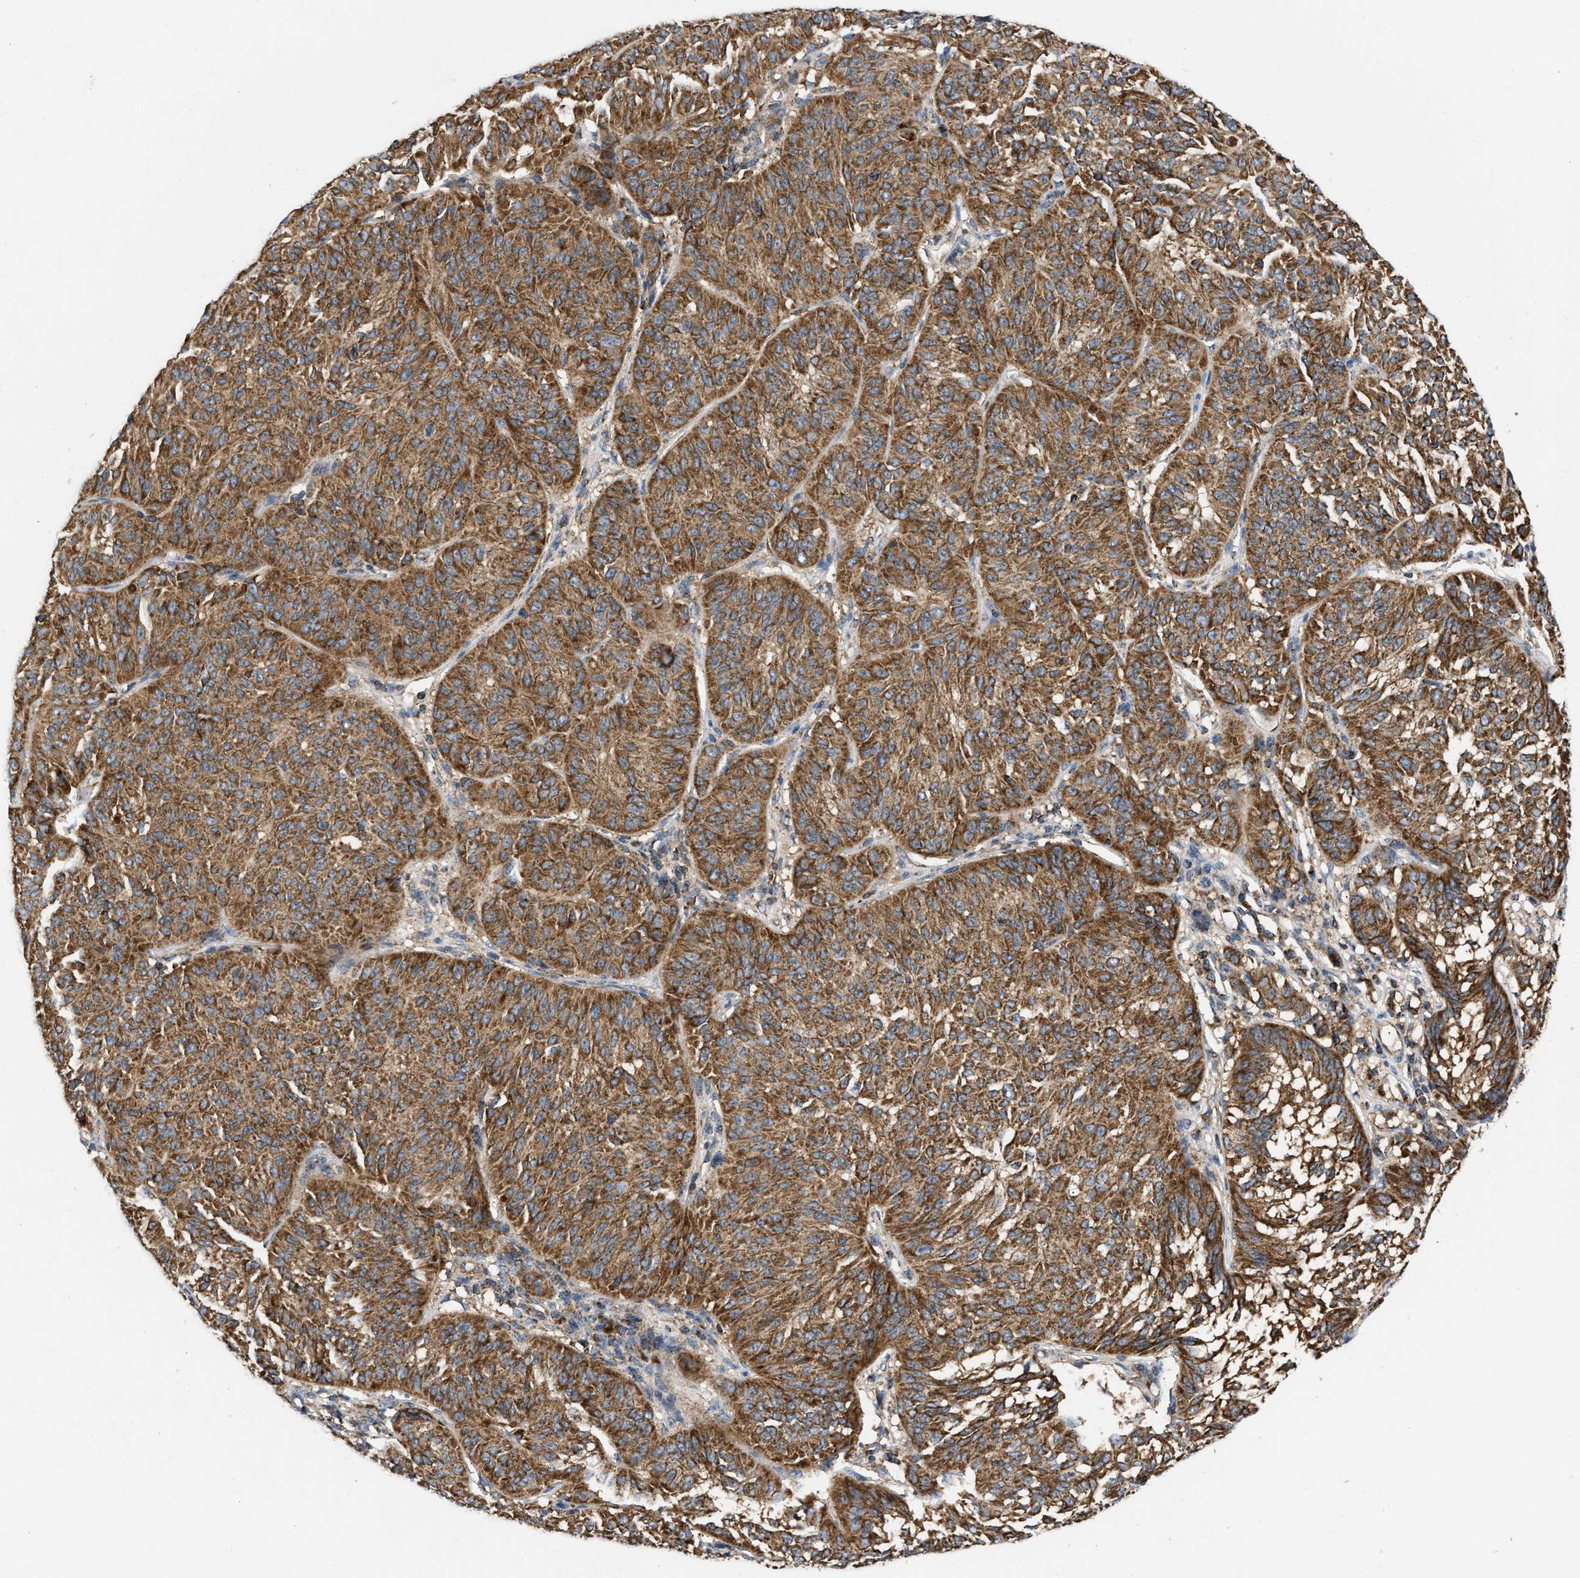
{"staining": {"intensity": "moderate", "quantity": ">75%", "location": "cytoplasmic/membranous"}, "tissue": "melanoma", "cell_type": "Tumor cells", "image_type": "cancer", "snomed": [{"axis": "morphology", "description": "Malignant melanoma, NOS"}, {"axis": "topography", "description": "Skin"}], "caption": "Melanoma stained for a protein demonstrates moderate cytoplasmic/membranous positivity in tumor cells. The staining was performed using DAB, with brown indicating positive protein expression. Nuclei are stained blue with hematoxylin.", "gene": "OPTN", "patient": {"sex": "female", "age": 72}}